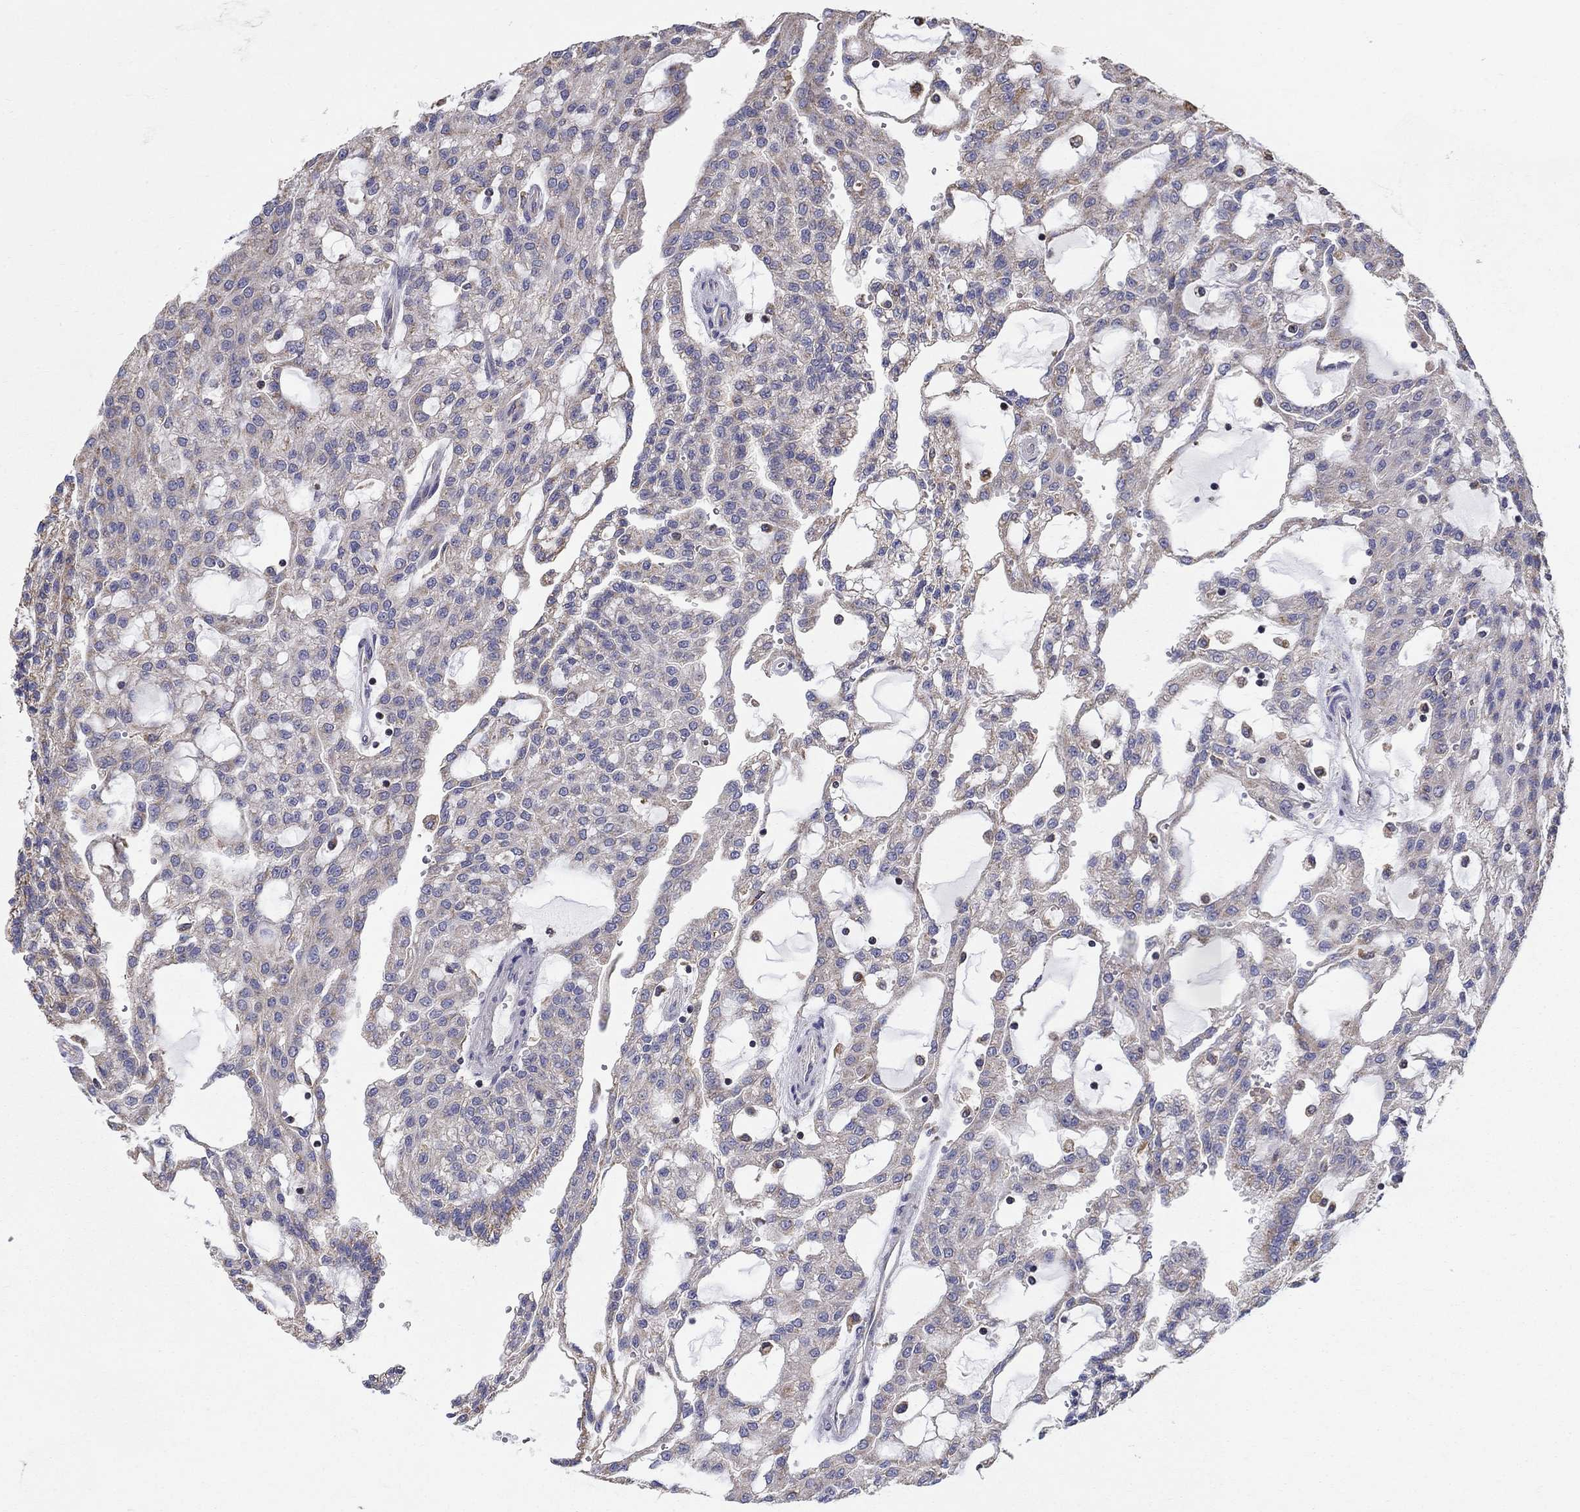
{"staining": {"intensity": "negative", "quantity": "none", "location": "none"}, "tissue": "renal cancer", "cell_type": "Tumor cells", "image_type": "cancer", "snomed": [{"axis": "morphology", "description": "Adenocarcinoma, NOS"}, {"axis": "topography", "description": "Kidney"}], "caption": "Micrograph shows no significant protein positivity in tumor cells of renal cancer (adenocarcinoma).", "gene": "NME5", "patient": {"sex": "male", "age": 63}}